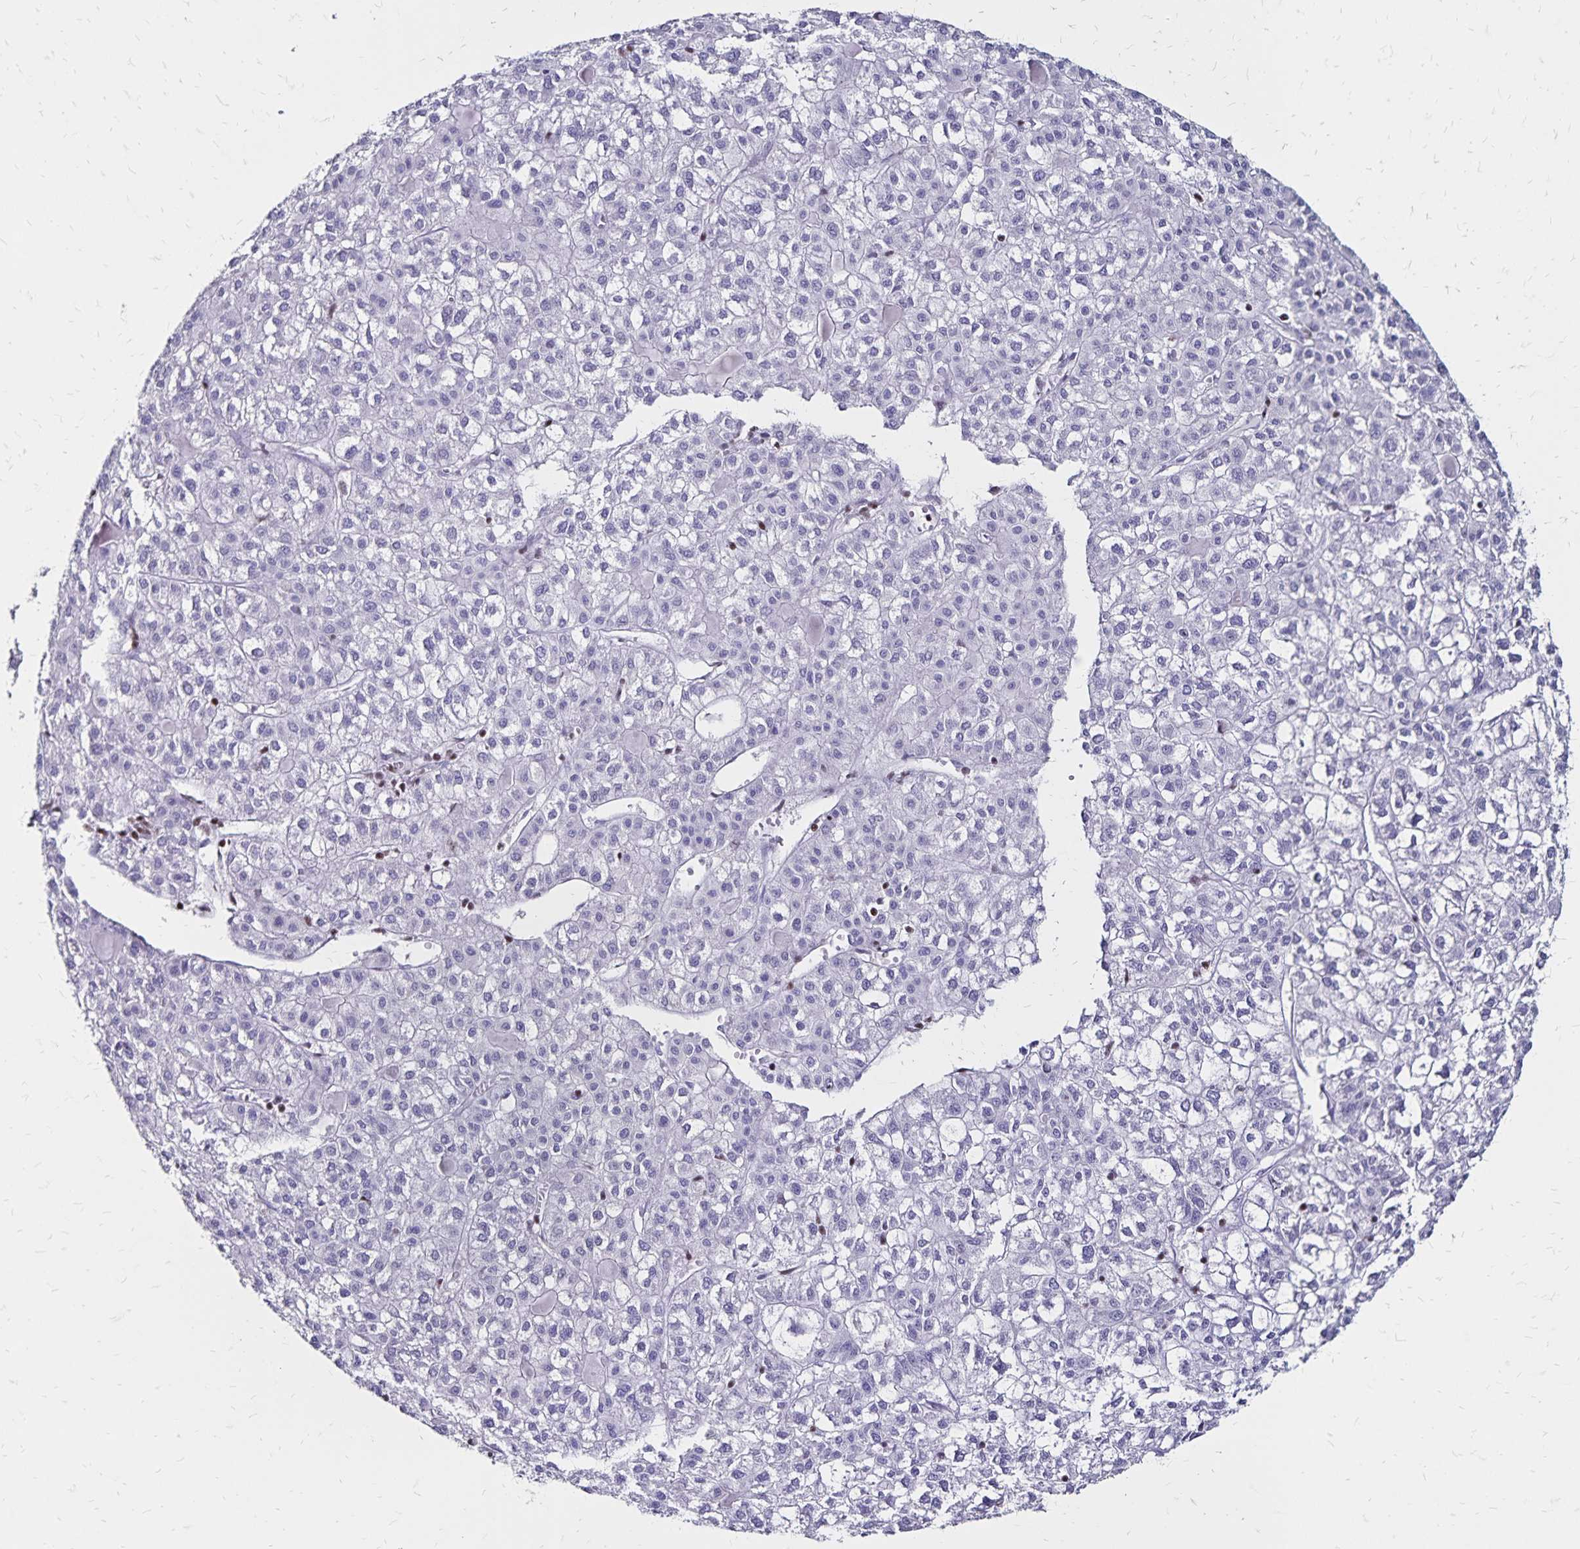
{"staining": {"intensity": "negative", "quantity": "none", "location": "none"}, "tissue": "liver cancer", "cell_type": "Tumor cells", "image_type": "cancer", "snomed": [{"axis": "morphology", "description": "Carcinoma, Hepatocellular, NOS"}, {"axis": "topography", "description": "Liver"}], "caption": "High magnification brightfield microscopy of hepatocellular carcinoma (liver) stained with DAB (brown) and counterstained with hematoxylin (blue): tumor cells show no significant positivity. (Brightfield microscopy of DAB IHC at high magnification).", "gene": "IKZF1", "patient": {"sex": "female", "age": 43}}